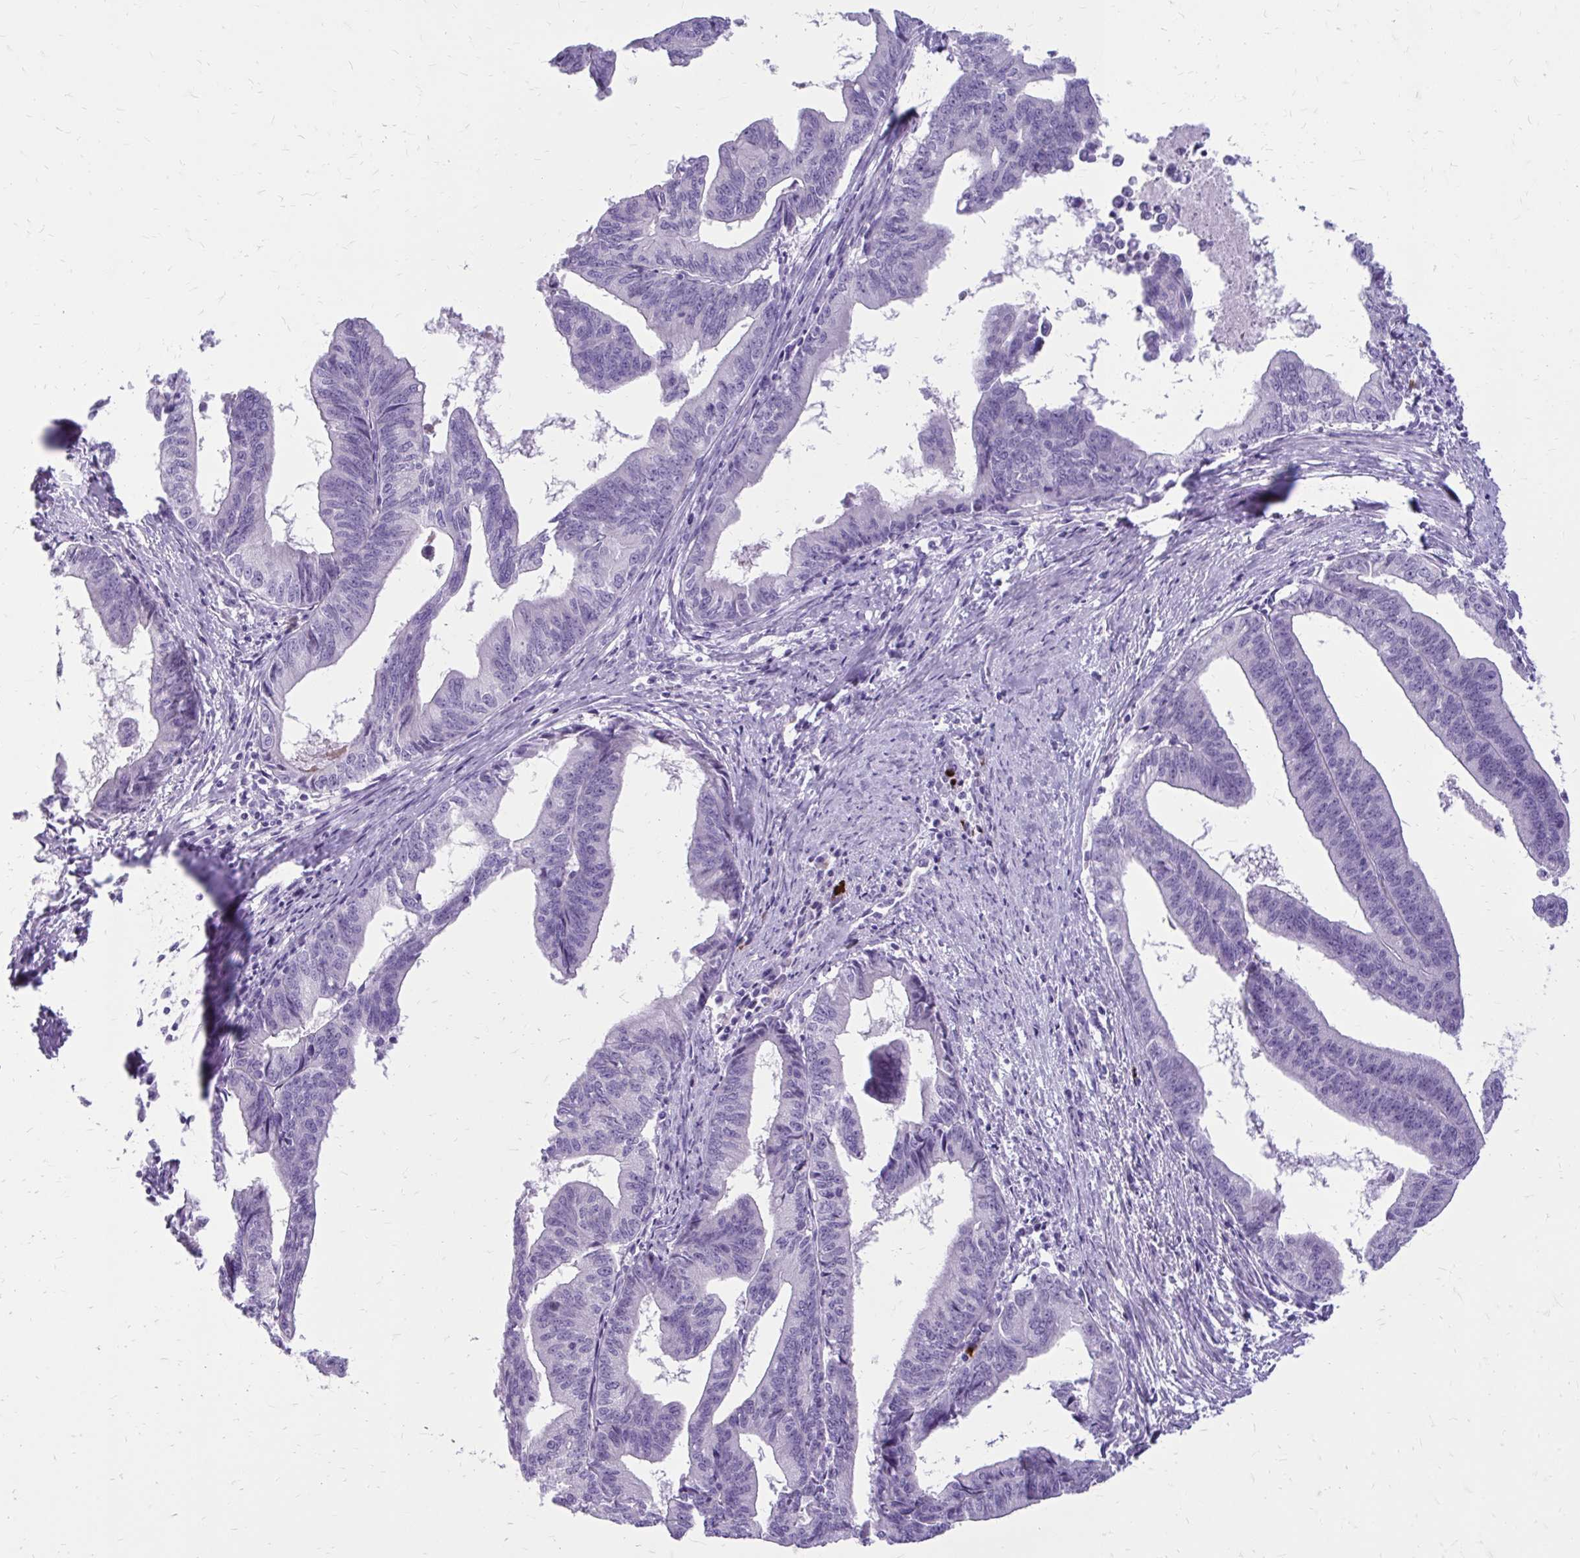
{"staining": {"intensity": "negative", "quantity": "none", "location": "none"}, "tissue": "endometrial cancer", "cell_type": "Tumor cells", "image_type": "cancer", "snomed": [{"axis": "morphology", "description": "Adenocarcinoma, NOS"}, {"axis": "topography", "description": "Endometrium"}], "caption": "The photomicrograph reveals no staining of tumor cells in endometrial adenocarcinoma.", "gene": "SATL1", "patient": {"sex": "female", "age": 65}}